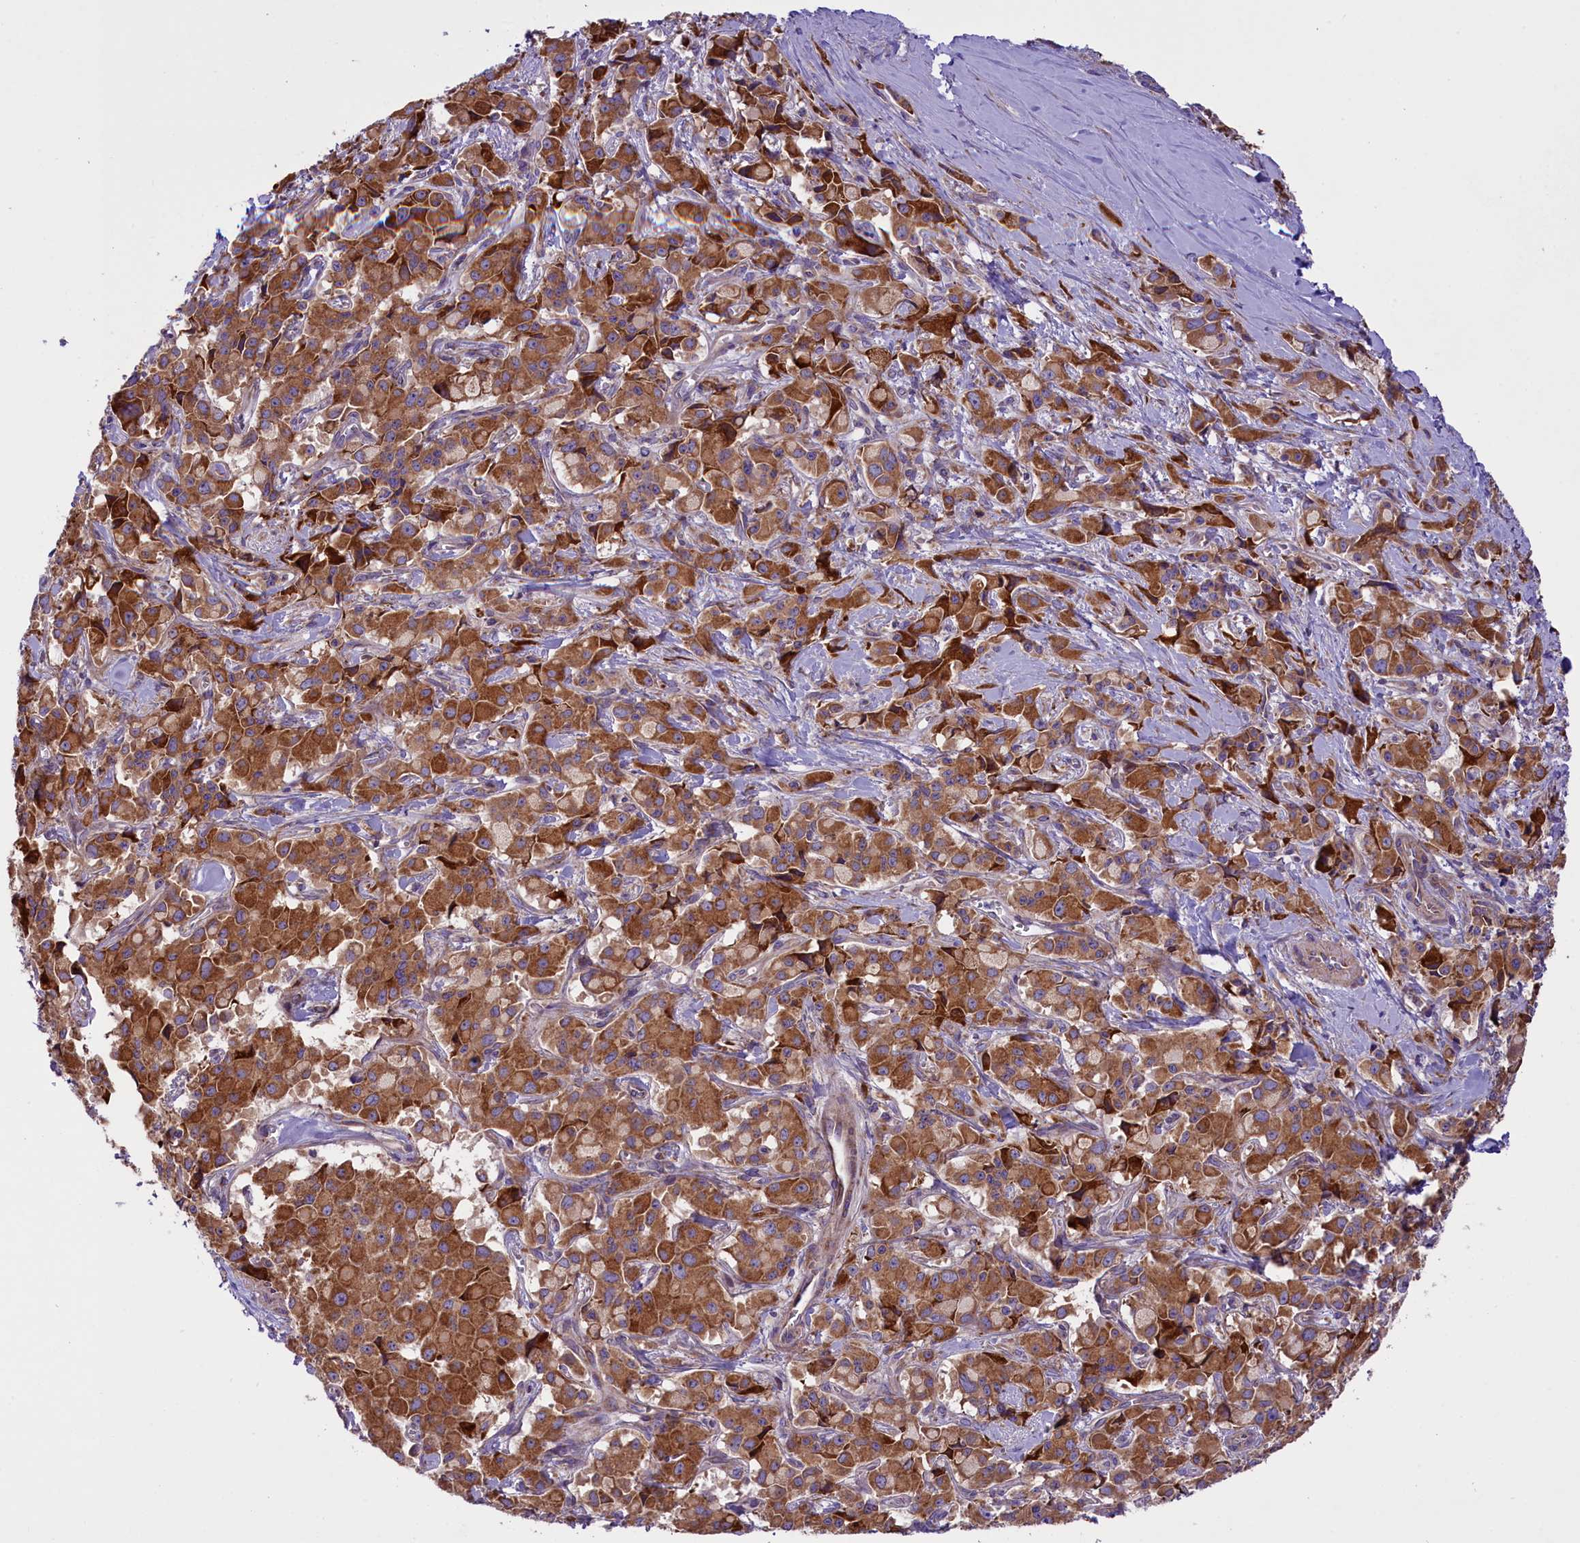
{"staining": {"intensity": "moderate", "quantity": ">75%", "location": "cytoplasmic/membranous"}, "tissue": "pancreatic cancer", "cell_type": "Tumor cells", "image_type": "cancer", "snomed": [{"axis": "morphology", "description": "Adenocarcinoma, NOS"}, {"axis": "topography", "description": "Pancreas"}], "caption": "Immunohistochemical staining of pancreatic cancer exhibits medium levels of moderate cytoplasmic/membranous protein positivity in approximately >75% of tumor cells.", "gene": "PTPRU", "patient": {"sex": "male", "age": 65}}